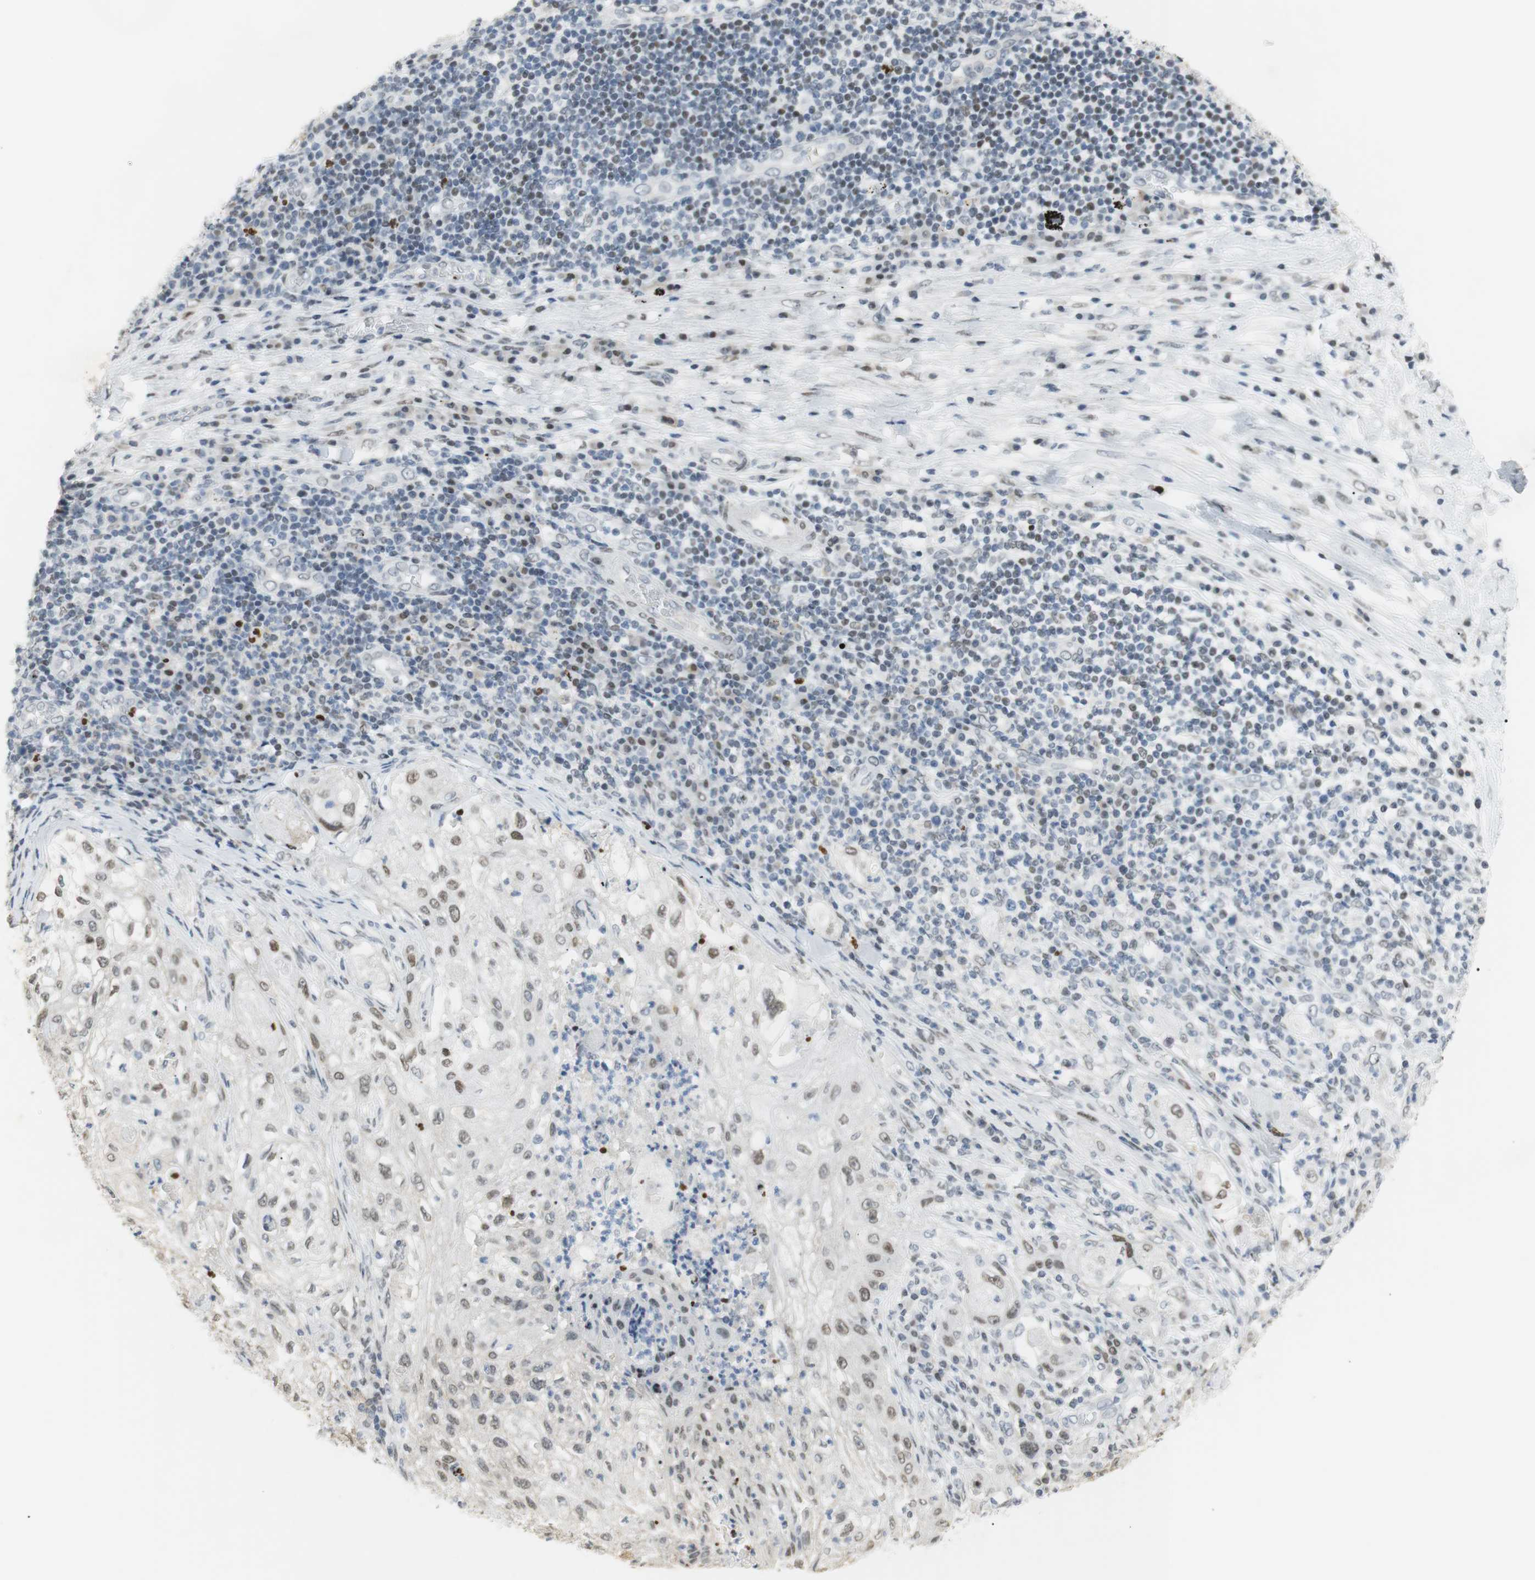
{"staining": {"intensity": "moderate", "quantity": "25%-75%", "location": "nuclear"}, "tissue": "lung cancer", "cell_type": "Tumor cells", "image_type": "cancer", "snomed": [{"axis": "morphology", "description": "Inflammation, NOS"}, {"axis": "morphology", "description": "Squamous cell carcinoma, NOS"}, {"axis": "topography", "description": "Lymph node"}, {"axis": "topography", "description": "Soft tissue"}, {"axis": "topography", "description": "Lung"}], "caption": "A high-resolution histopathology image shows immunohistochemistry staining of lung cancer (squamous cell carcinoma), which demonstrates moderate nuclear staining in about 25%-75% of tumor cells.", "gene": "BMI1", "patient": {"sex": "male", "age": 66}}